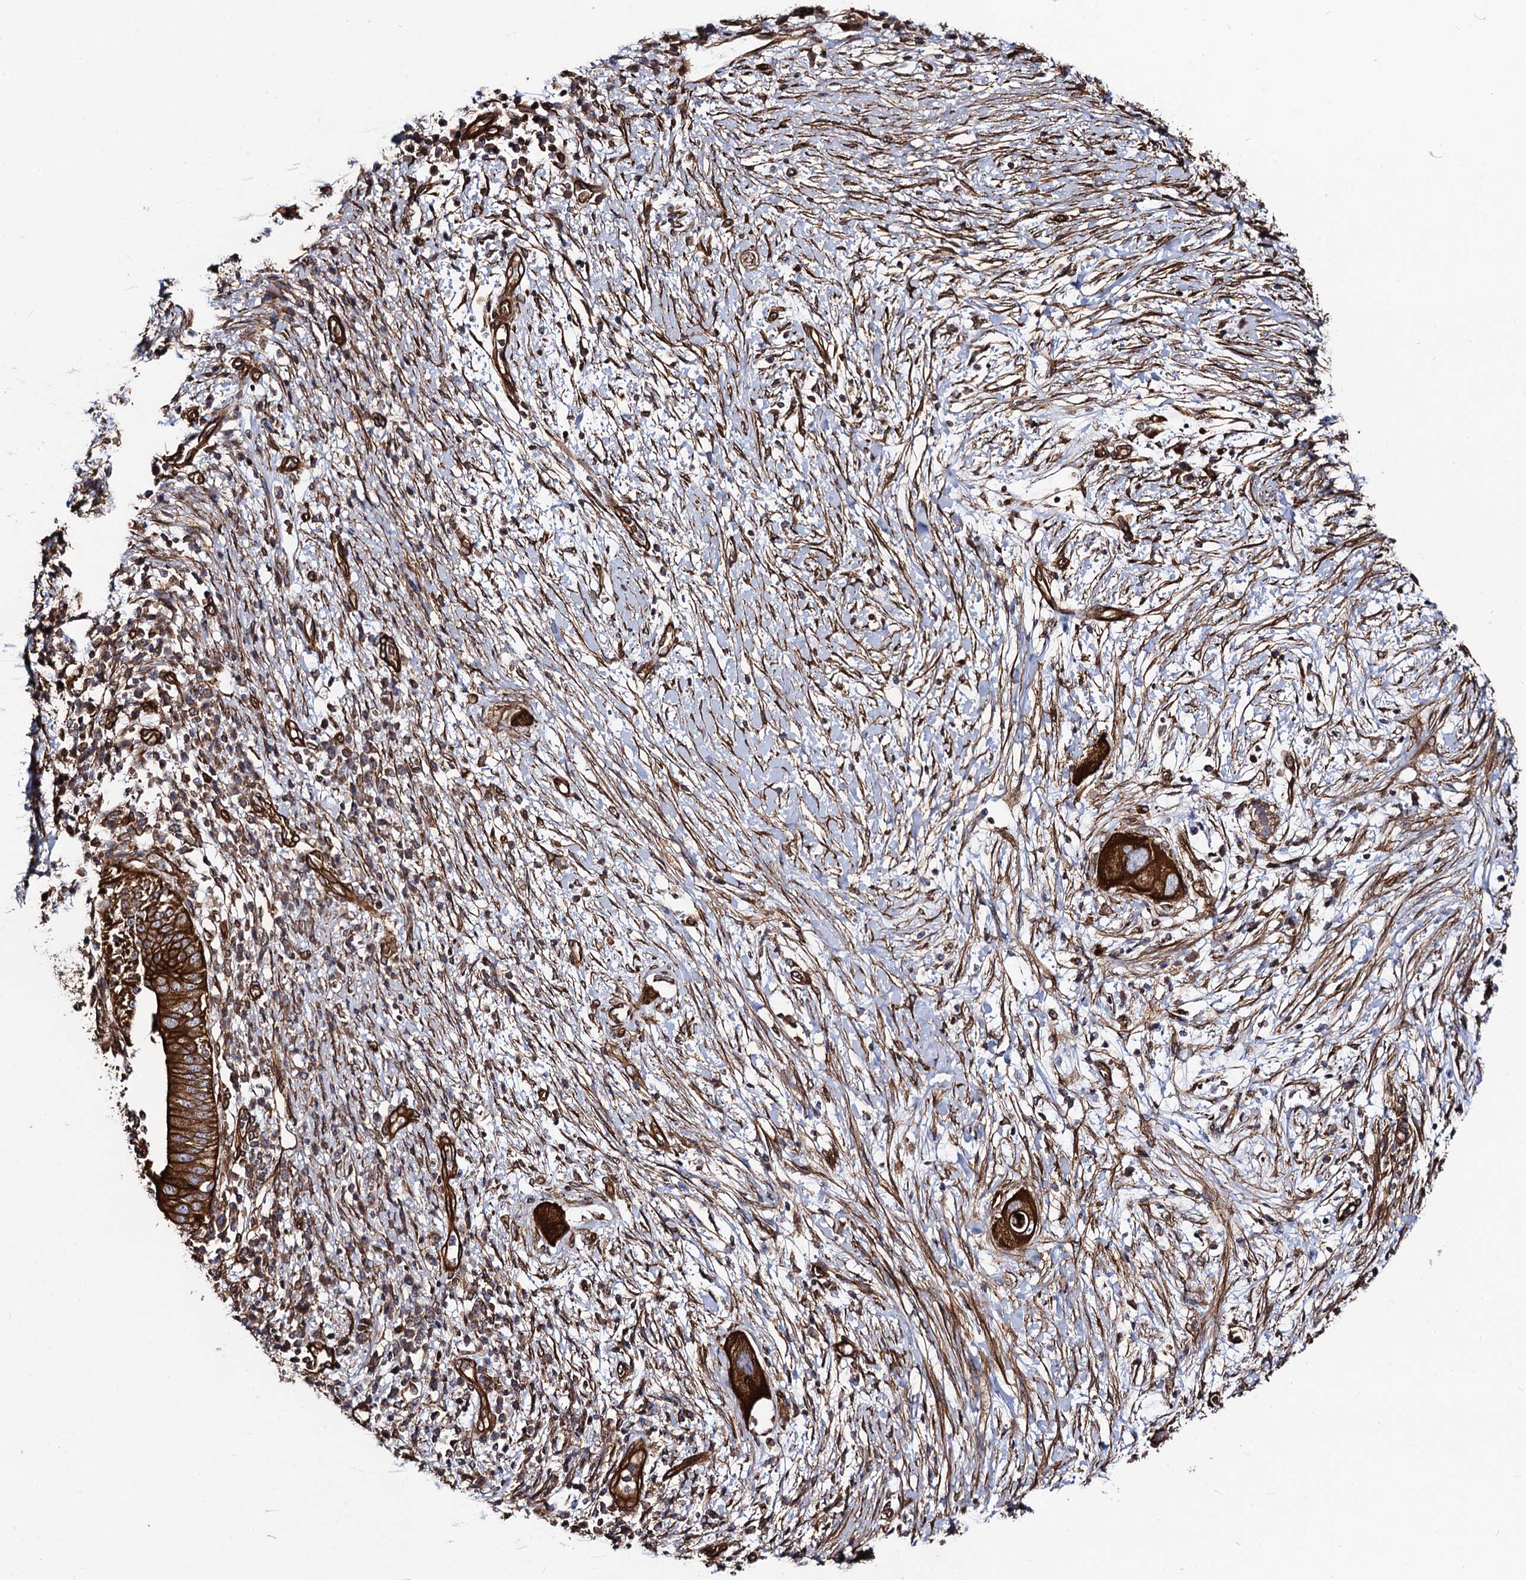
{"staining": {"intensity": "strong", "quantity": ">75%", "location": "cytoplasmic/membranous"}, "tissue": "pancreatic cancer", "cell_type": "Tumor cells", "image_type": "cancer", "snomed": [{"axis": "morphology", "description": "Adenocarcinoma, NOS"}, {"axis": "topography", "description": "Pancreas"}], "caption": "Pancreatic cancer (adenocarcinoma) tissue displays strong cytoplasmic/membranous expression in approximately >75% of tumor cells", "gene": "CIP2A", "patient": {"sex": "male", "age": 68}}